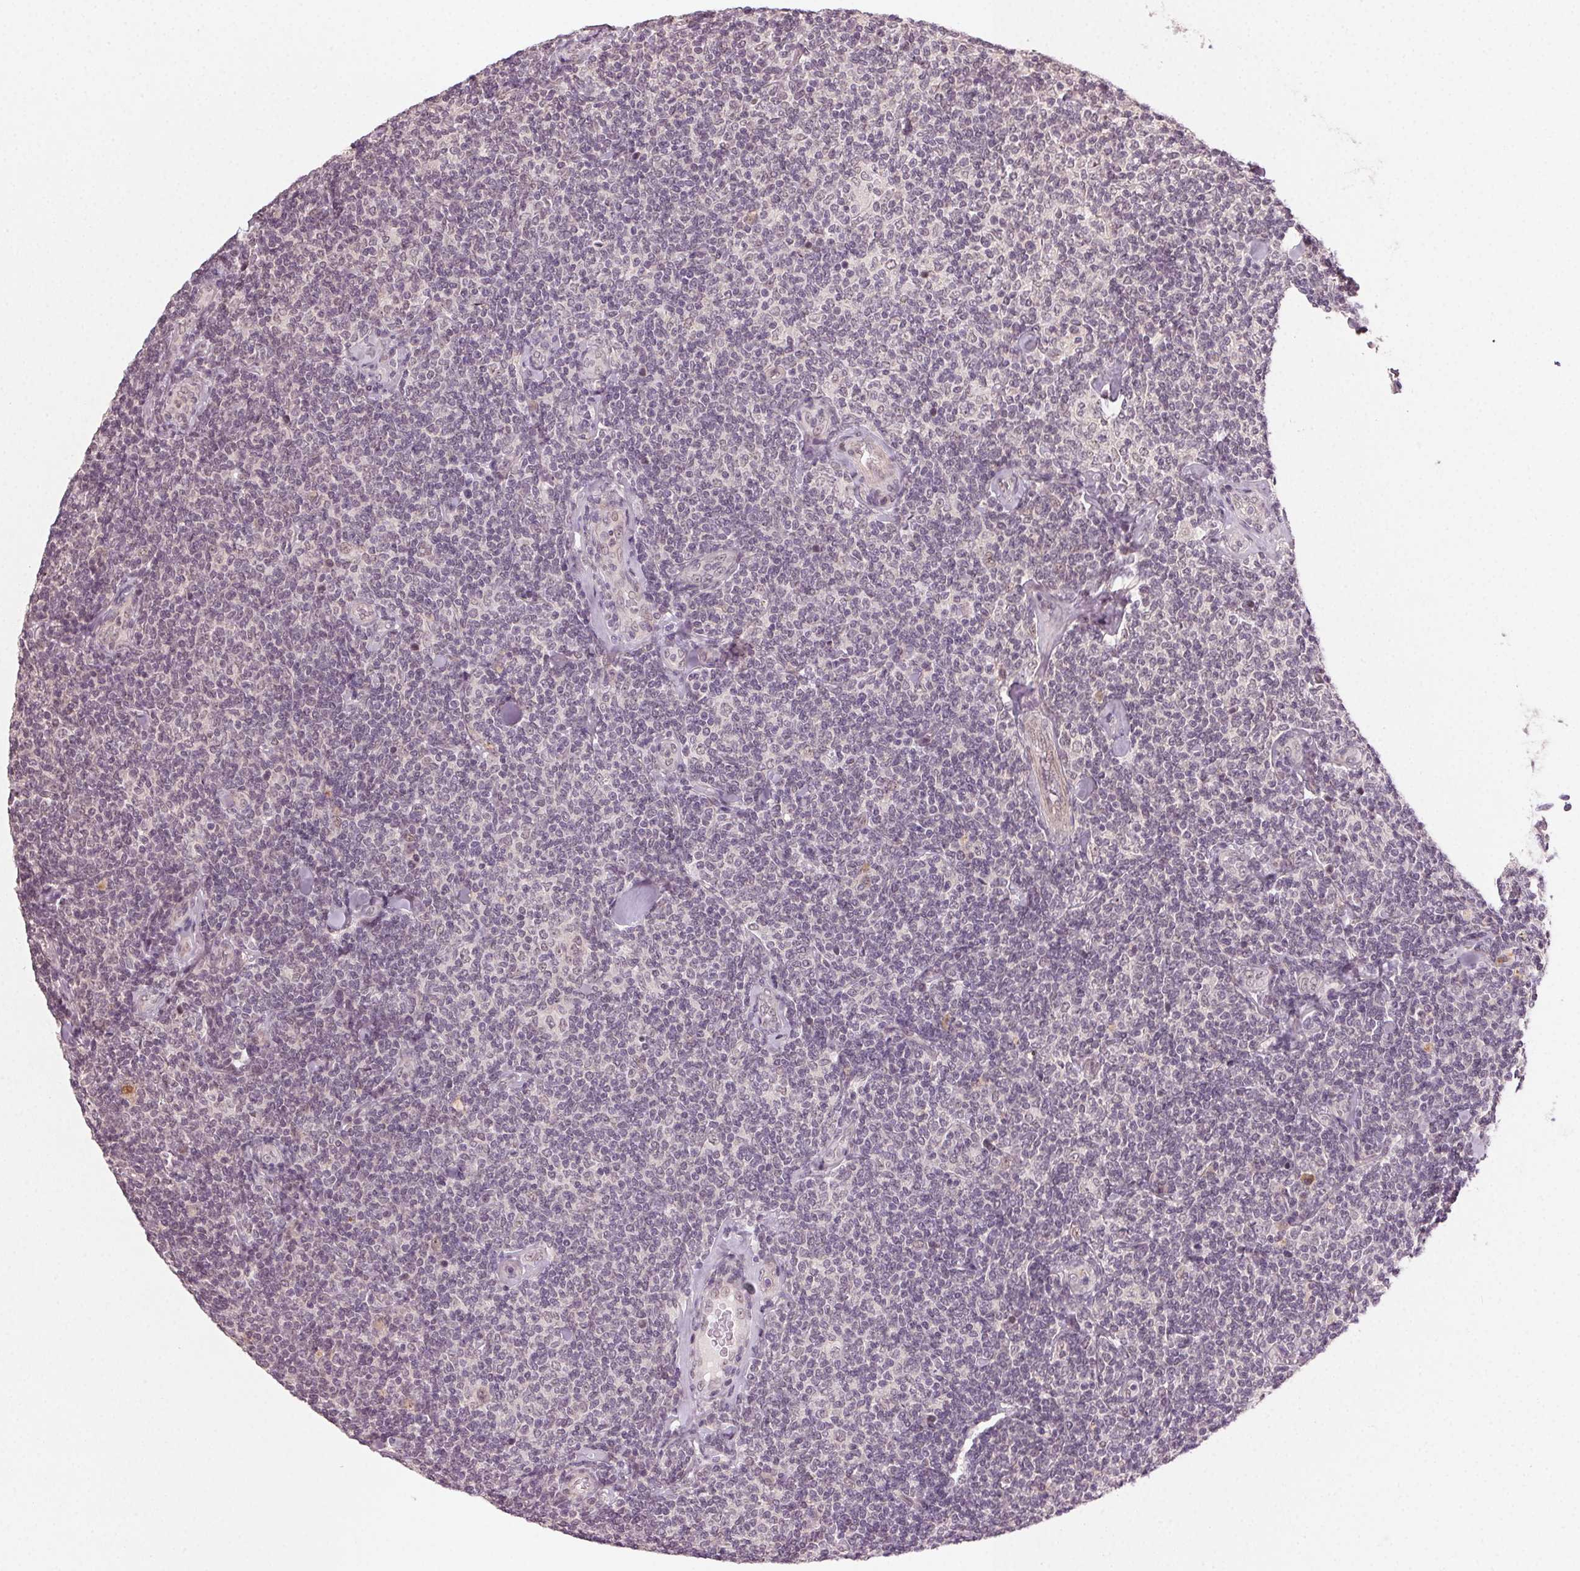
{"staining": {"intensity": "negative", "quantity": "none", "location": "none"}, "tissue": "lymphoma", "cell_type": "Tumor cells", "image_type": "cancer", "snomed": [{"axis": "morphology", "description": "Malignant lymphoma, non-Hodgkin's type, Low grade"}, {"axis": "topography", "description": "Lymph node"}], "caption": "IHC histopathology image of human malignant lymphoma, non-Hodgkin's type (low-grade) stained for a protein (brown), which reveals no expression in tumor cells. Nuclei are stained in blue.", "gene": "TUB", "patient": {"sex": "female", "age": 56}}